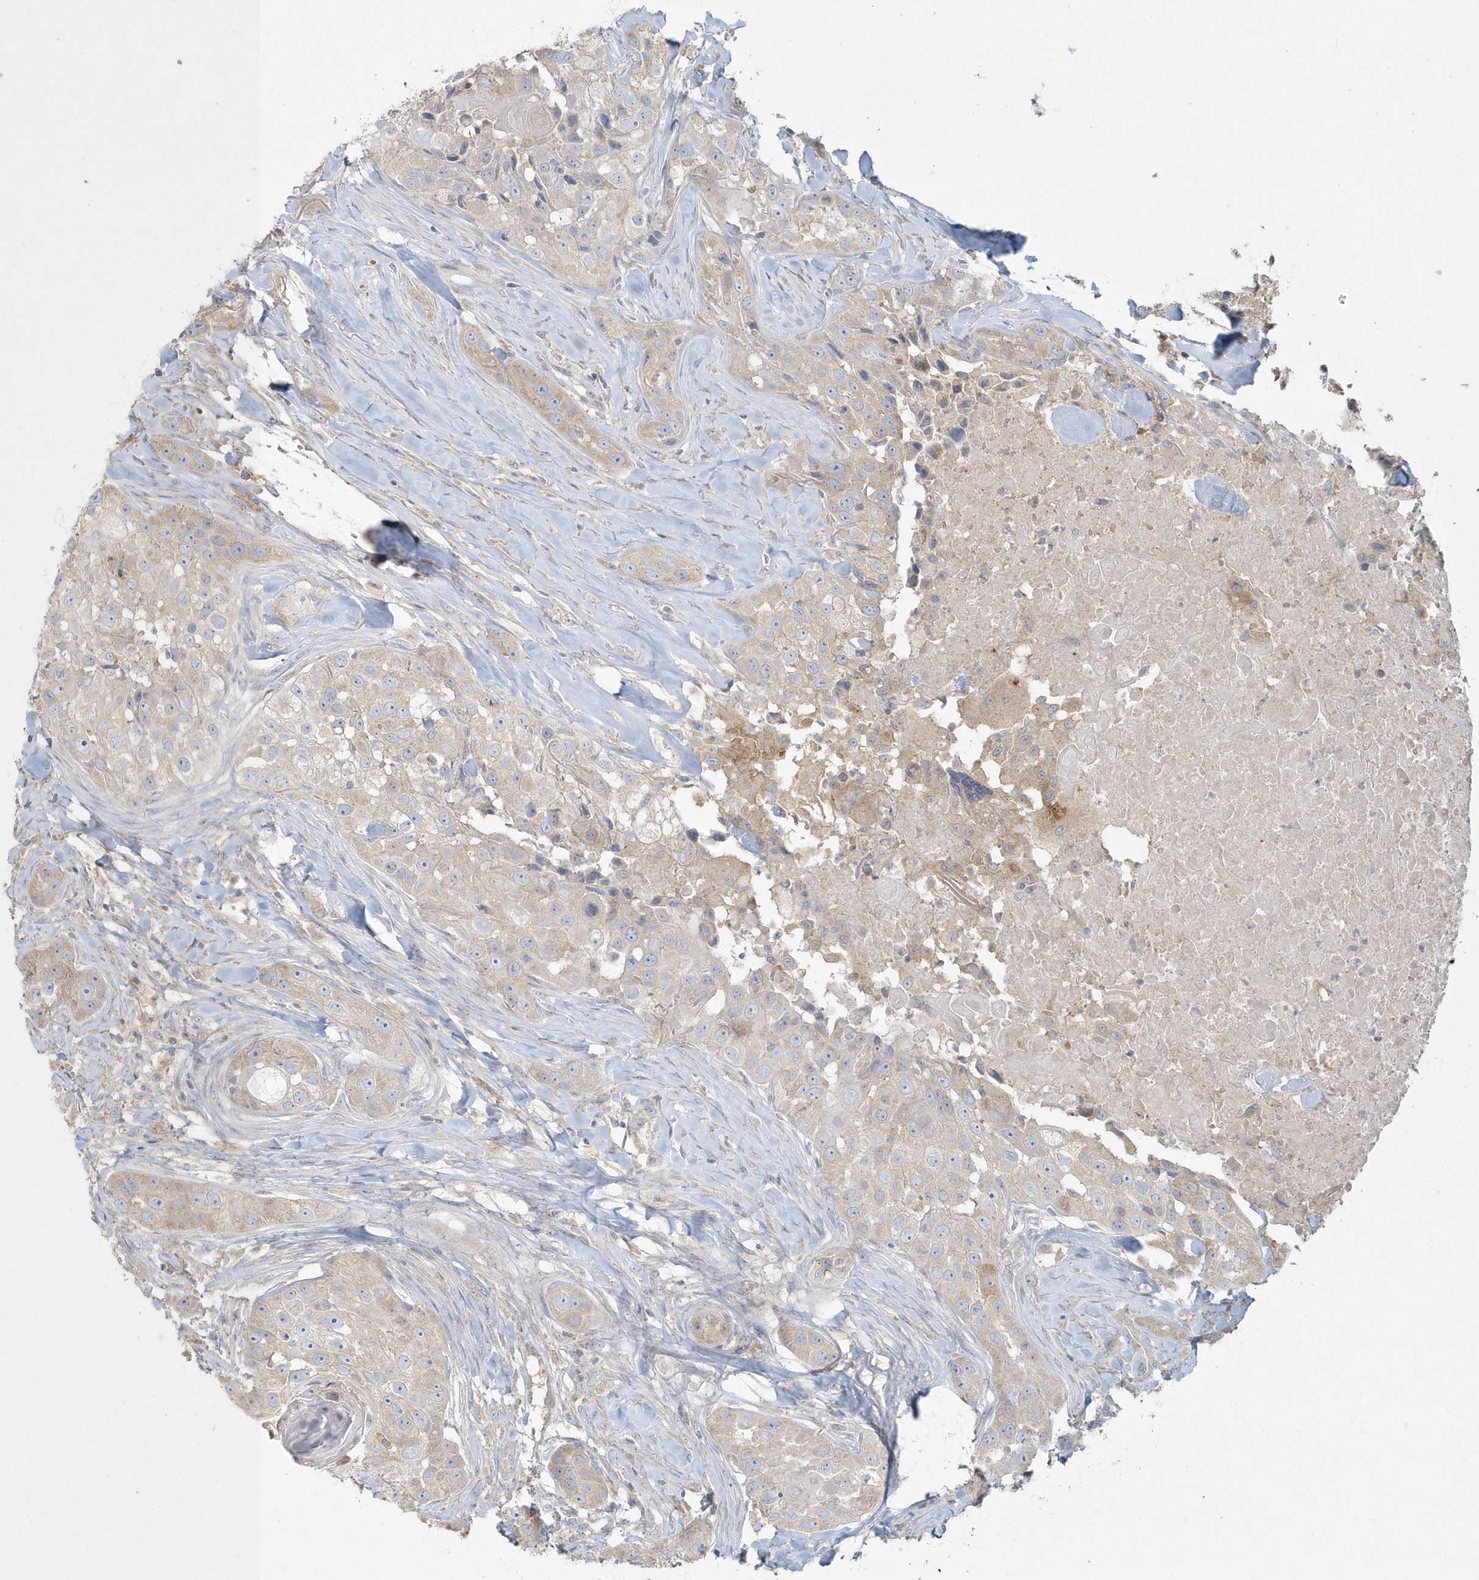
{"staining": {"intensity": "weak", "quantity": "<25%", "location": "cytoplasmic/membranous"}, "tissue": "head and neck cancer", "cell_type": "Tumor cells", "image_type": "cancer", "snomed": [{"axis": "morphology", "description": "Normal tissue, NOS"}, {"axis": "morphology", "description": "Squamous cell carcinoma, NOS"}, {"axis": "topography", "description": "Skeletal muscle"}, {"axis": "topography", "description": "Head-Neck"}], "caption": "A histopathology image of head and neck squamous cell carcinoma stained for a protein demonstrates no brown staining in tumor cells.", "gene": "BLTP3A", "patient": {"sex": "male", "age": 51}}